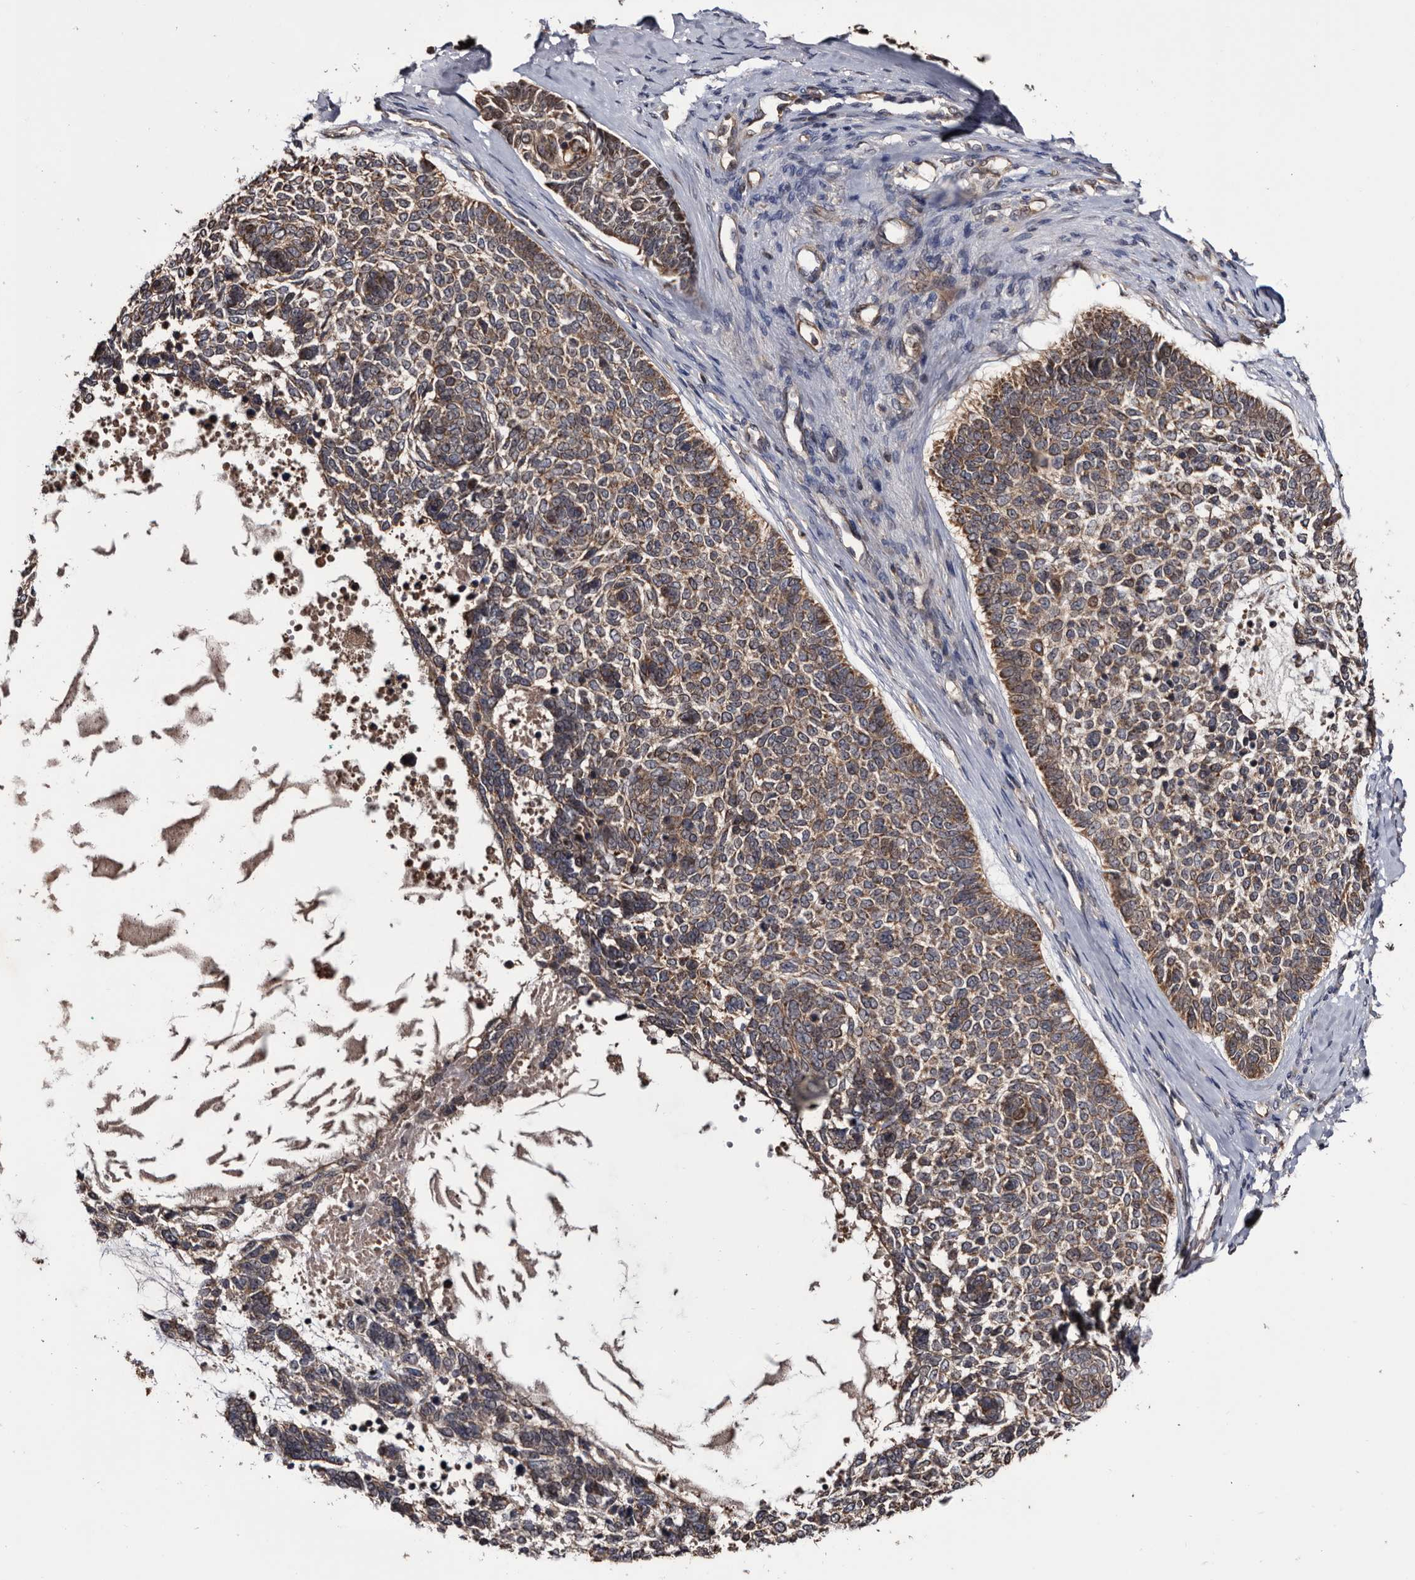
{"staining": {"intensity": "moderate", "quantity": ">75%", "location": "cytoplasmic/membranous"}, "tissue": "skin cancer", "cell_type": "Tumor cells", "image_type": "cancer", "snomed": [{"axis": "morphology", "description": "Basal cell carcinoma"}, {"axis": "topography", "description": "Skin"}], "caption": "Immunohistochemistry histopathology image of human skin cancer (basal cell carcinoma) stained for a protein (brown), which exhibits medium levels of moderate cytoplasmic/membranous expression in about >75% of tumor cells.", "gene": "TTI2", "patient": {"sex": "female", "age": 81}}